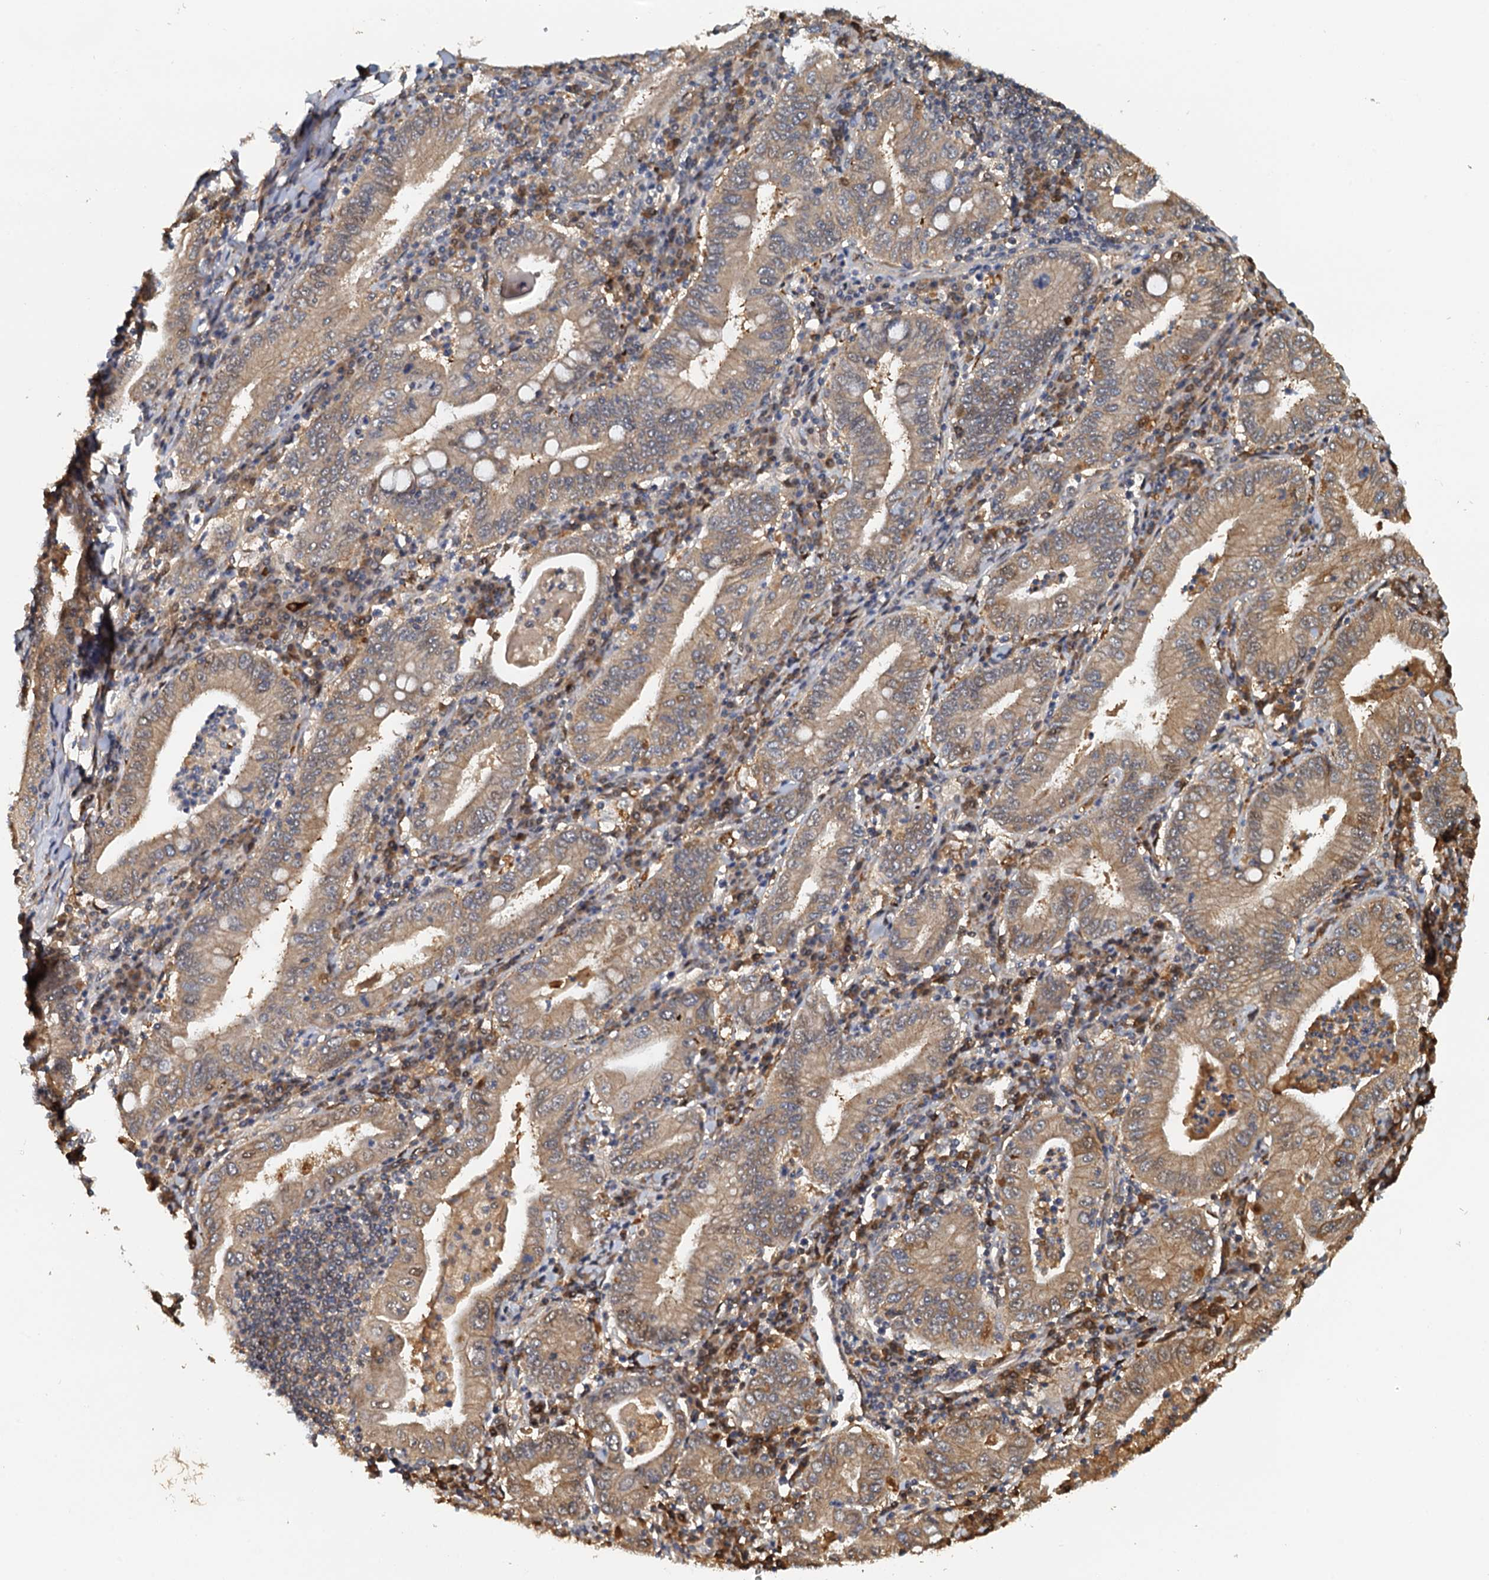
{"staining": {"intensity": "moderate", "quantity": ">75%", "location": "cytoplasmic/membranous"}, "tissue": "stomach cancer", "cell_type": "Tumor cells", "image_type": "cancer", "snomed": [{"axis": "morphology", "description": "Normal tissue, NOS"}, {"axis": "morphology", "description": "Adenocarcinoma, NOS"}, {"axis": "topography", "description": "Esophagus"}, {"axis": "topography", "description": "Stomach, upper"}, {"axis": "topography", "description": "Peripheral nerve tissue"}], "caption": "Immunohistochemistry of stomach cancer demonstrates medium levels of moderate cytoplasmic/membranous staining in approximately >75% of tumor cells.", "gene": "UBL7", "patient": {"sex": "male", "age": 62}}